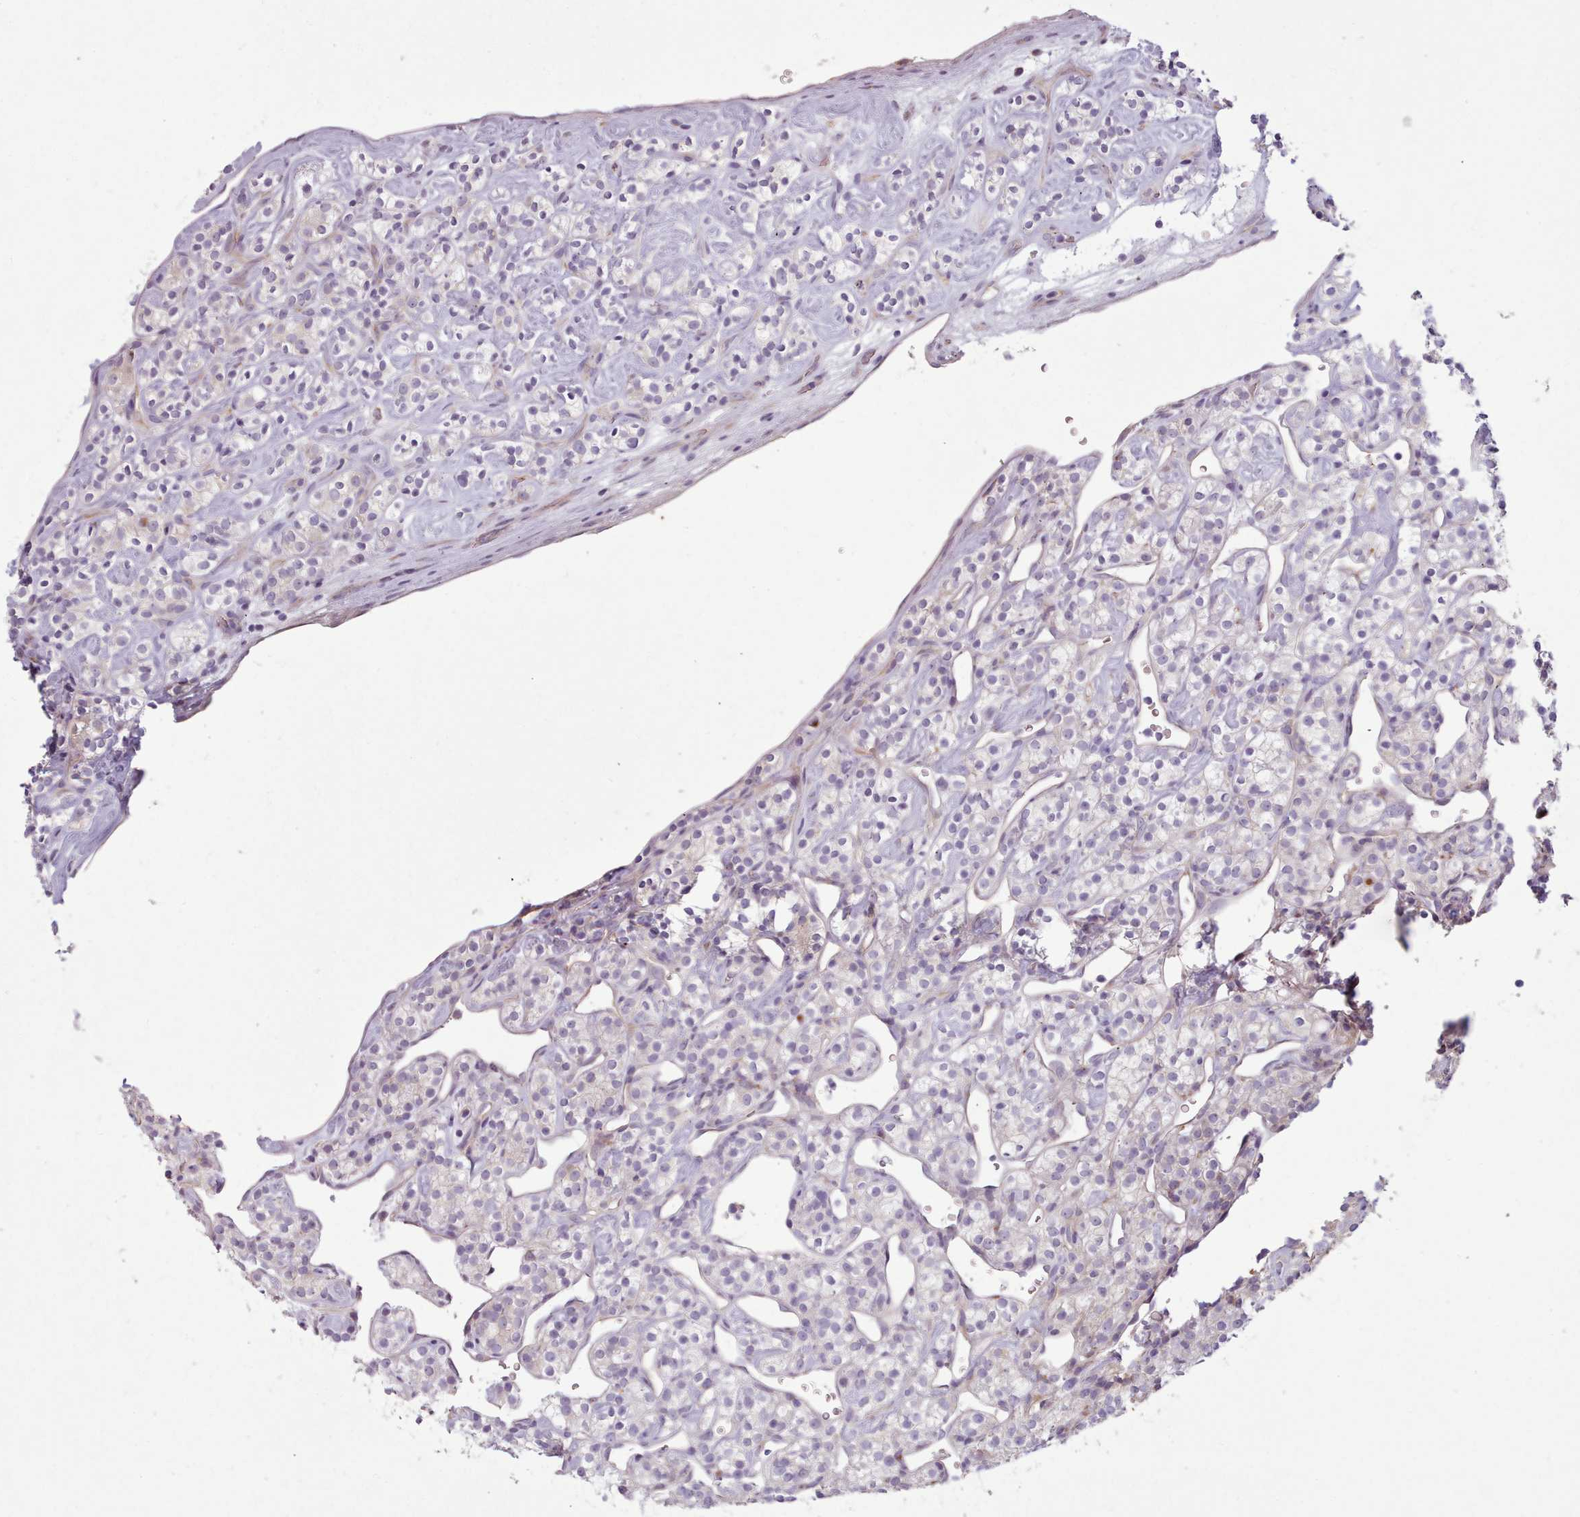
{"staining": {"intensity": "negative", "quantity": "none", "location": "none"}, "tissue": "renal cancer", "cell_type": "Tumor cells", "image_type": "cancer", "snomed": [{"axis": "morphology", "description": "Adenocarcinoma, NOS"}, {"axis": "topography", "description": "Kidney"}], "caption": "Immunohistochemical staining of human adenocarcinoma (renal) displays no significant staining in tumor cells.", "gene": "PLD4", "patient": {"sex": "male", "age": 77}}